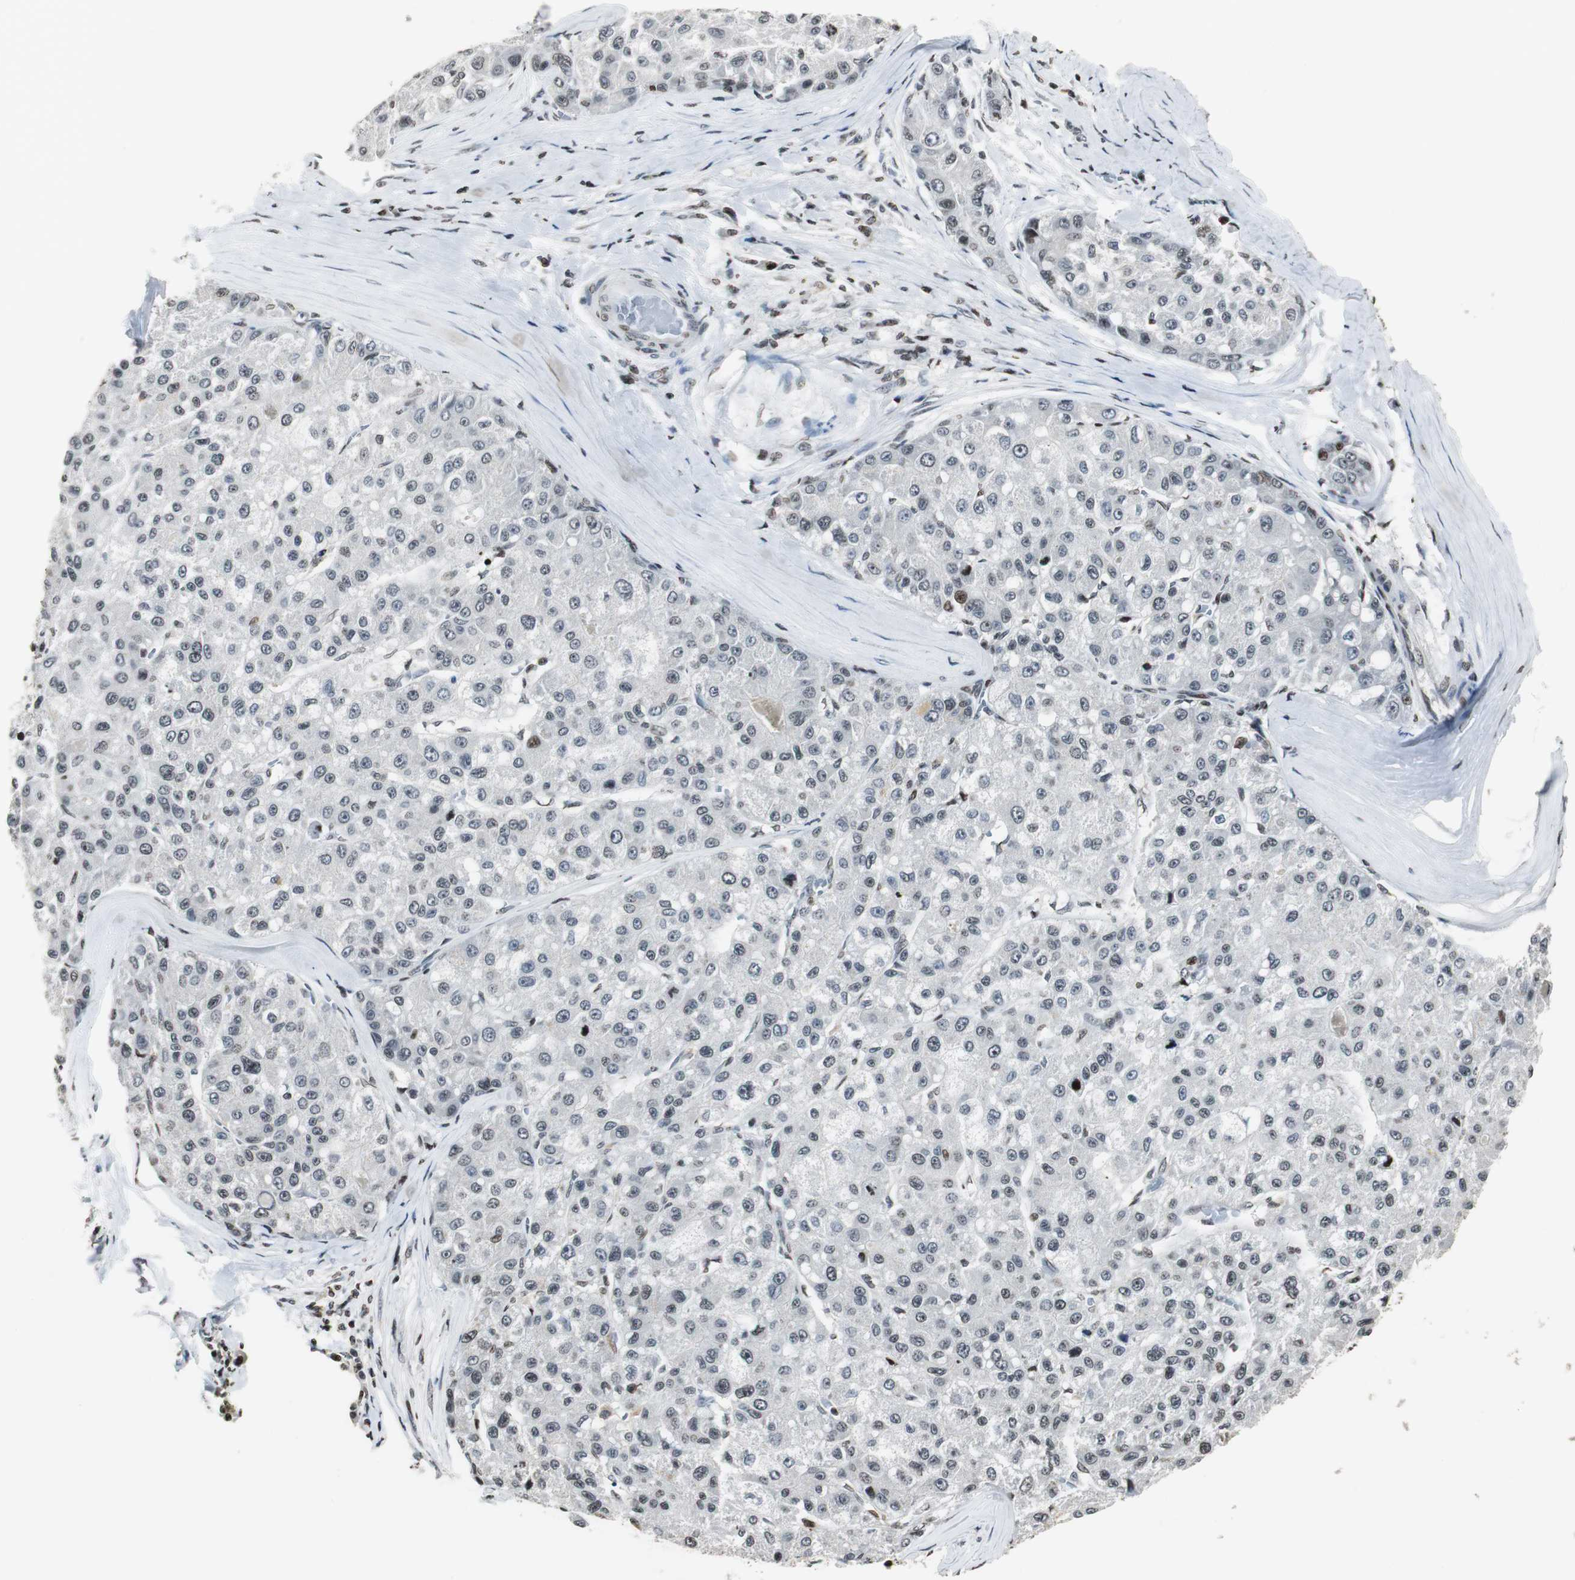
{"staining": {"intensity": "negative", "quantity": "none", "location": "none"}, "tissue": "liver cancer", "cell_type": "Tumor cells", "image_type": "cancer", "snomed": [{"axis": "morphology", "description": "Carcinoma, Hepatocellular, NOS"}, {"axis": "topography", "description": "Liver"}], "caption": "Human liver cancer (hepatocellular carcinoma) stained for a protein using IHC demonstrates no positivity in tumor cells.", "gene": "PAXIP1", "patient": {"sex": "male", "age": 80}}